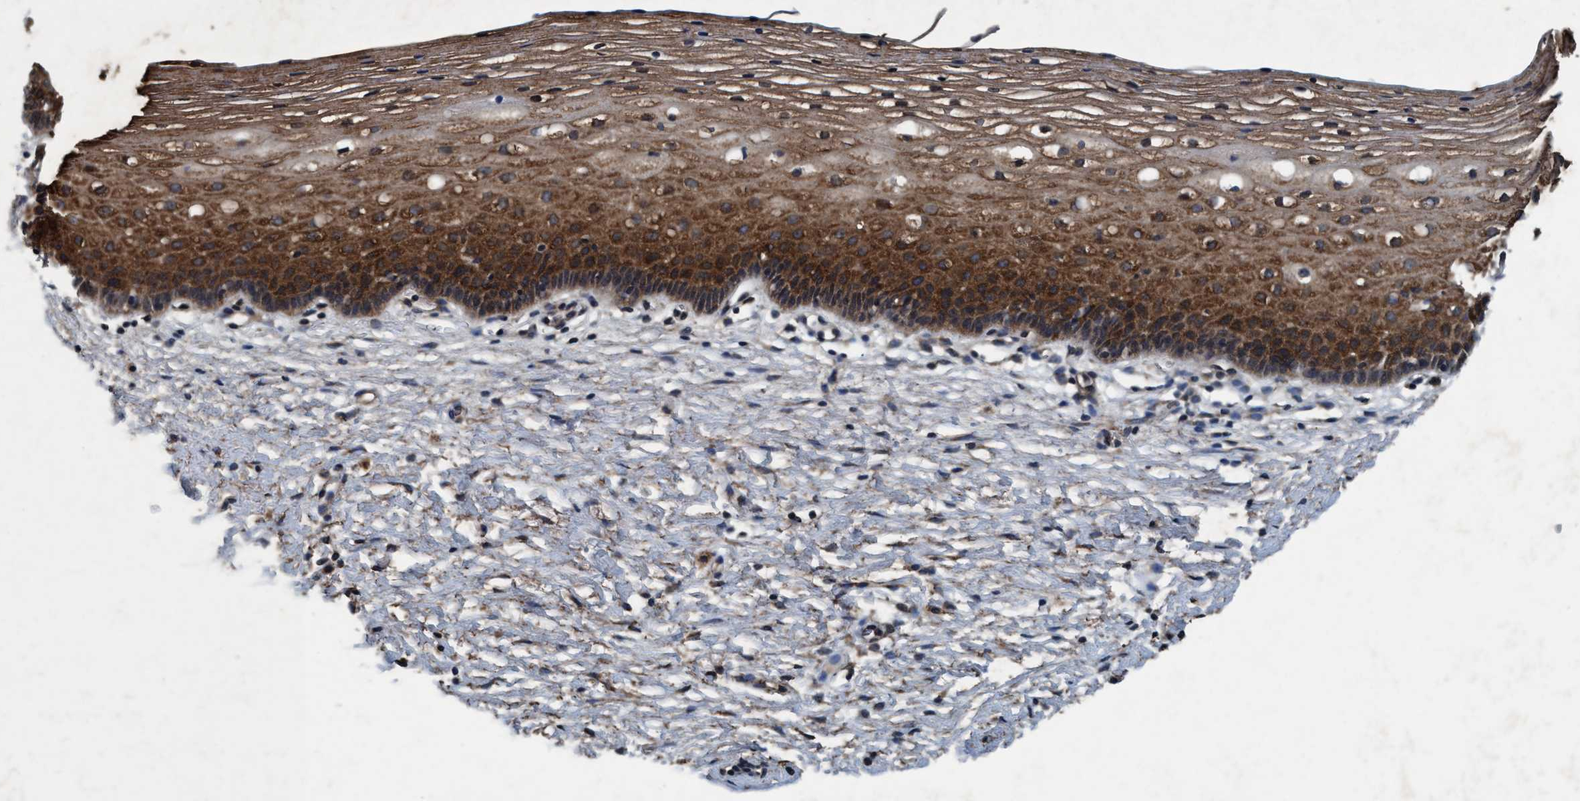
{"staining": {"intensity": "weak", "quantity": "25%-75%", "location": "cytoplasmic/membranous"}, "tissue": "cervix", "cell_type": "Glandular cells", "image_type": "normal", "snomed": [{"axis": "morphology", "description": "Normal tissue, NOS"}, {"axis": "topography", "description": "Cervix"}], "caption": "DAB immunohistochemical staining of benign human cervix displays weak cytoplasmic/membranous protein positivity in approximately 25%-75% of glandular cells. Using DAB (3,3'-diaminobenzidine) (brown) and hematoxylin (blue) stains, captured at high magnification using brightfield microscopy.", "gene": "AKT1S1", "patient": {"sex": "female", "age": 72}}